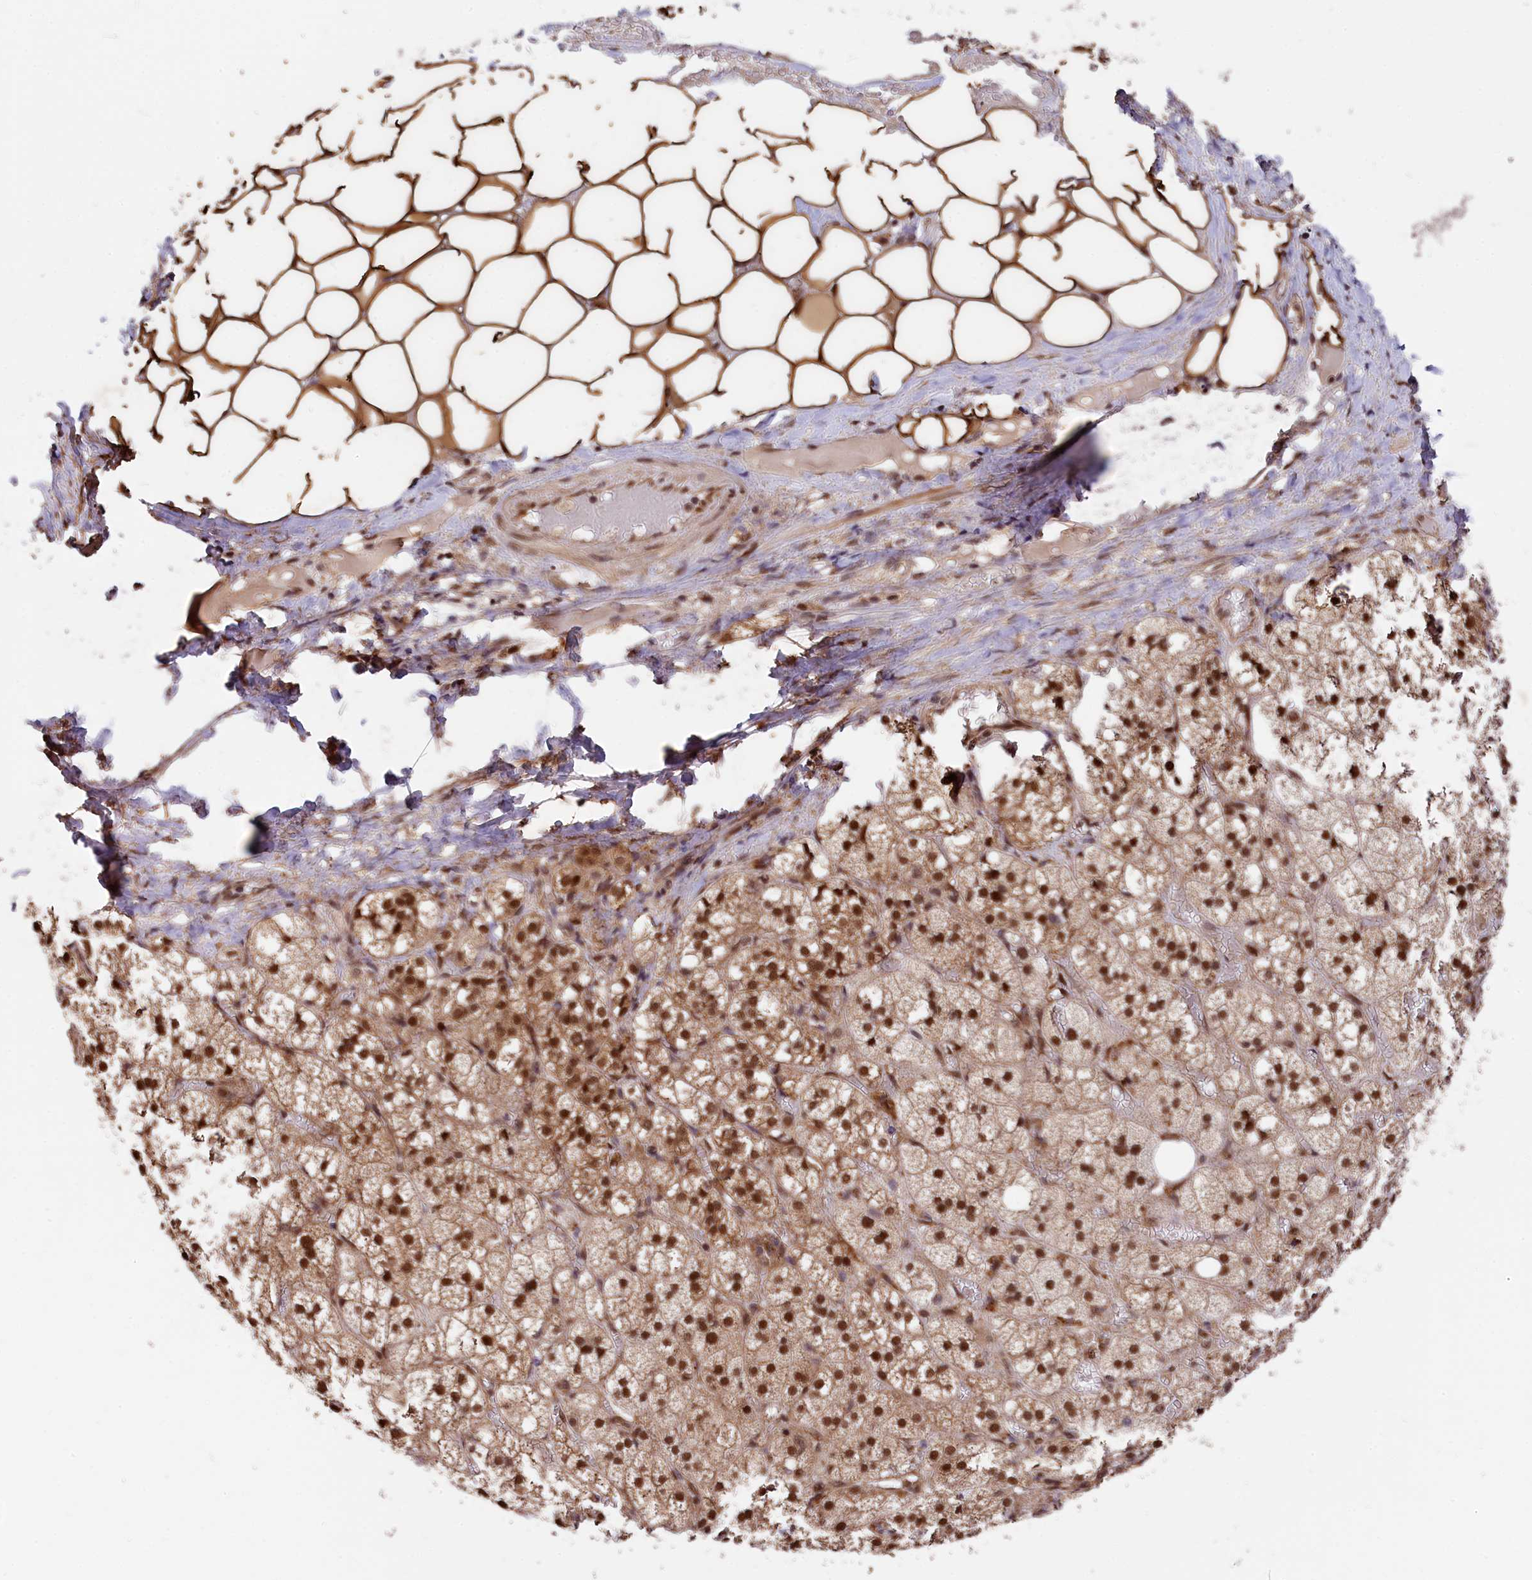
{"staining": {"intensity": "strong", "quantity": ">75%", "location": "cytoplasmic/membranous,nuclear"}, "tissue": "adrenal gland", "cell_type": "Glandular cells", "image_type": "normal", "snomed": [{"axis": "morphology", "description": "Normal tissue, NOS"}, {"axis": "topography", "description": "Adrenal gland"}], "caption": "Strong cytoplasmic/membranous,nuclear staining for a protein is appreciated in about >75% of glandular cells of normal adrenal gland using immunohistochemistry (IHC).", "gene": "ADRM1", "patient": {"sex": "female", "age": 61}}